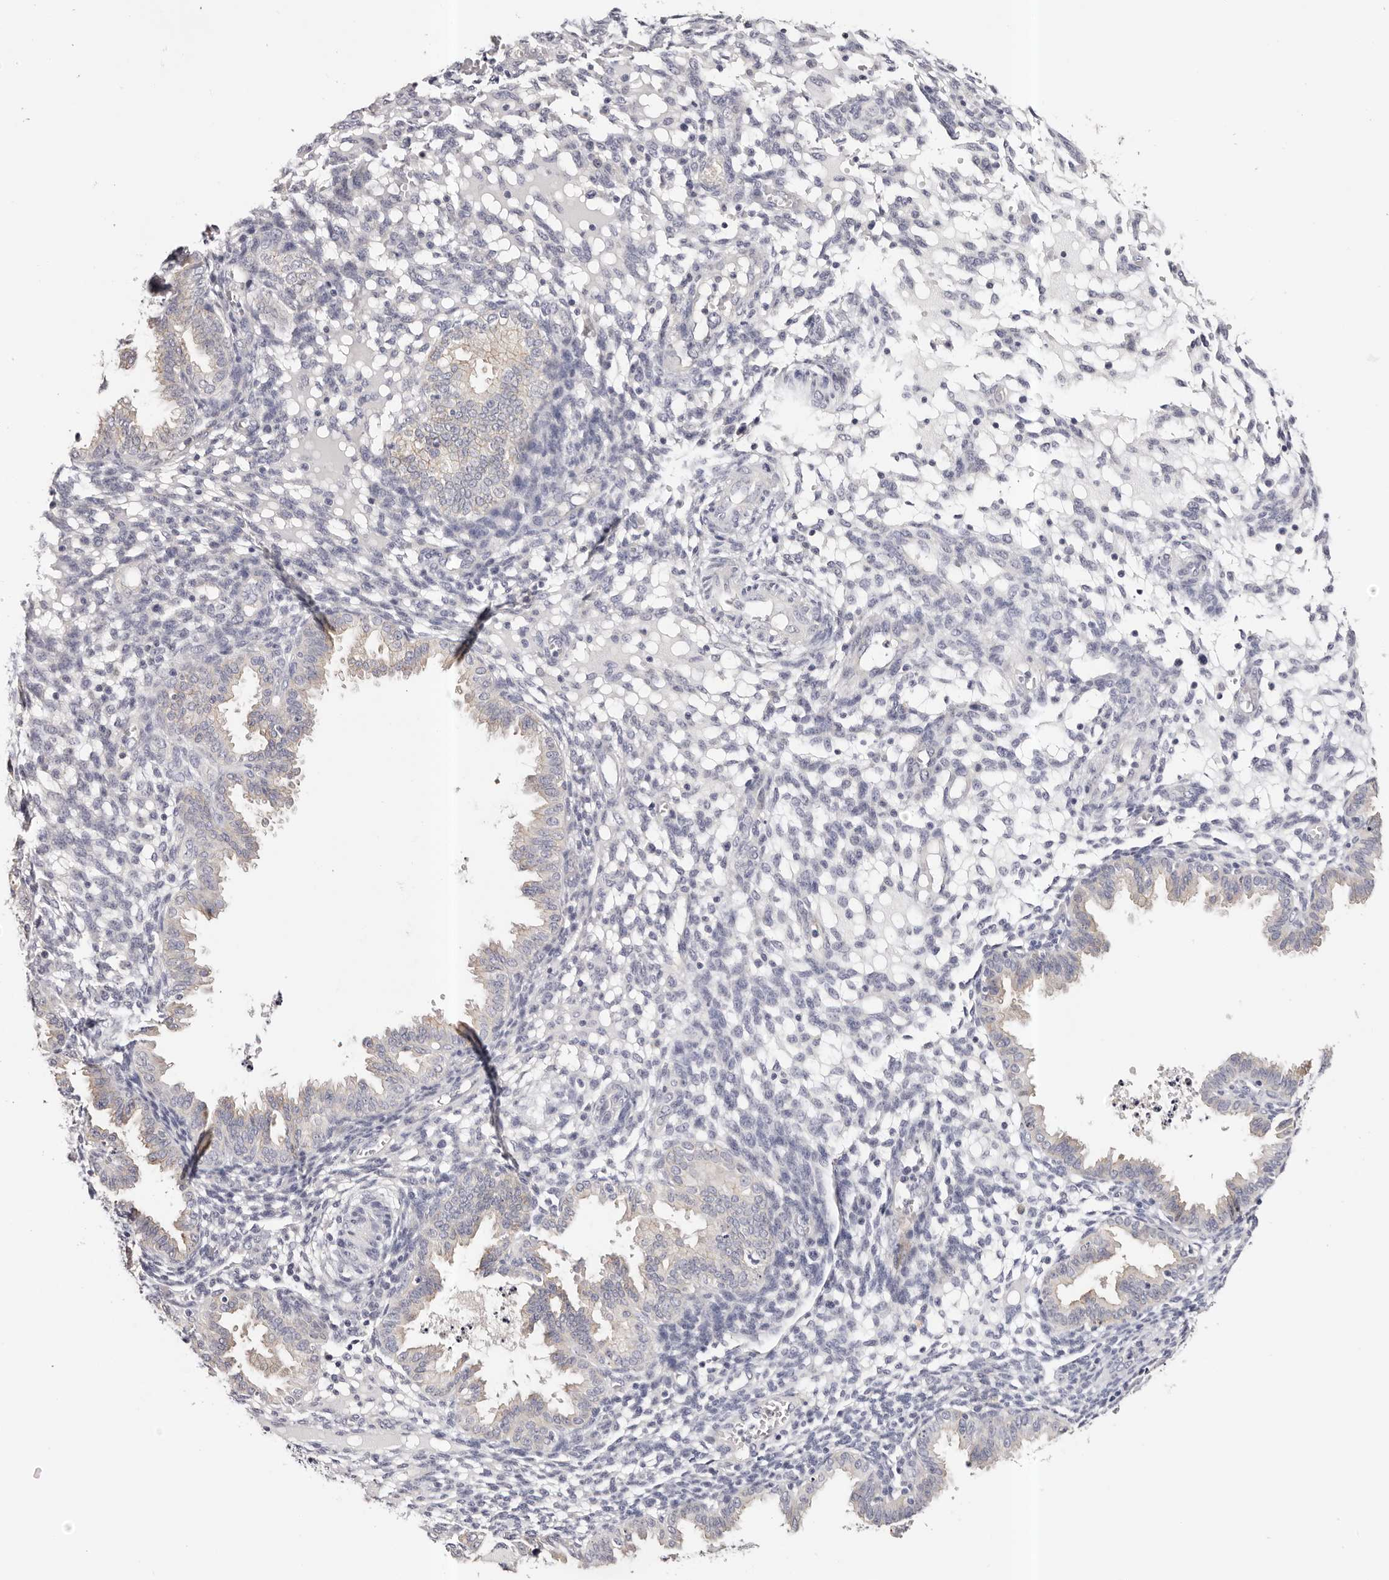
{"staining": {"intensity": "negative", "quantity": "none", "location": "none"}, "tissue": "endometrium", "cell_type": "Cells in endometrial stroma", "image_type": "normal", "snomed": [{"axis": "morphology", "description": "Normal tissue, NOS"}, {"axis": "topography", "description": "Endometrium"}], "caption": "Immunohistochemistry photomicrograph of benign human endometrium stained for a protein (brown), which reveals no positivity in cells in endometrial stroma.", "gene": "ROM1", "patient": {"sex": "female", "age": 33}}